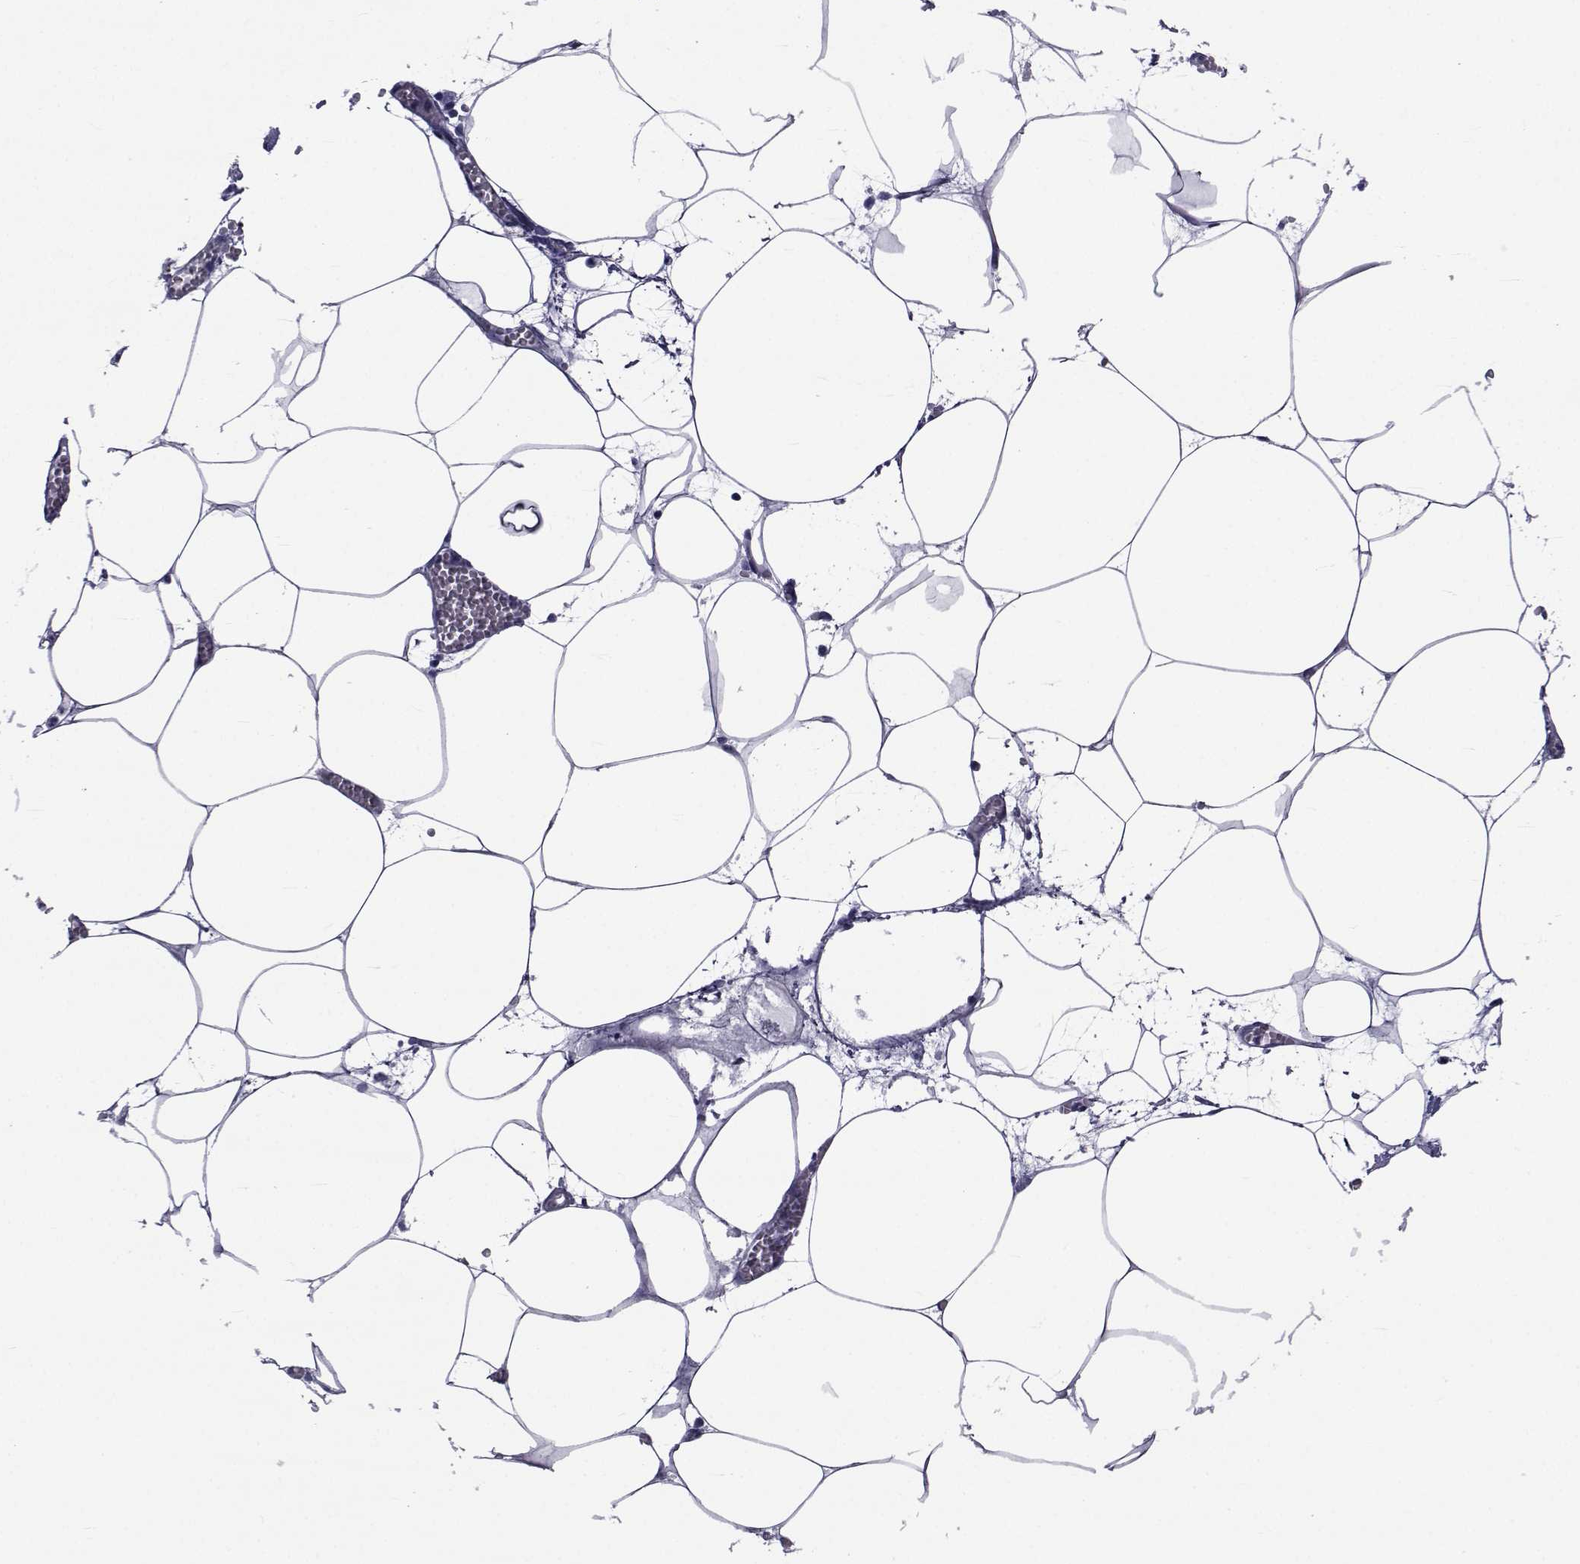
{"staining": {"intensity": "negative", "quantity": "none", "location": "none"}, "tissue": "adipose tissue", "cell_type": "Adipocytes", "image_type": "normal", "snomed": [{"axis": "morphology", "description": "Normal tissue, NOS"}, {"axis": "topography", "description": "Adipose tissue"}, {"axis": "topography", "description": "Pancreas"}, {"axis": "topography", "description": "Peripheral nerve tissue"}], "caption": "IHC histopathology image of benign human adipose tissue stained for a protein (brown), which demonstrates no staining in adipocytes. Brightfield microscopy of immunohistochemistry stained with DAB (brown) and hematoxylin (blue), captured at high magnification.", "gene": "GKAP1", "patient": {"sex": "female", "age": 58}}